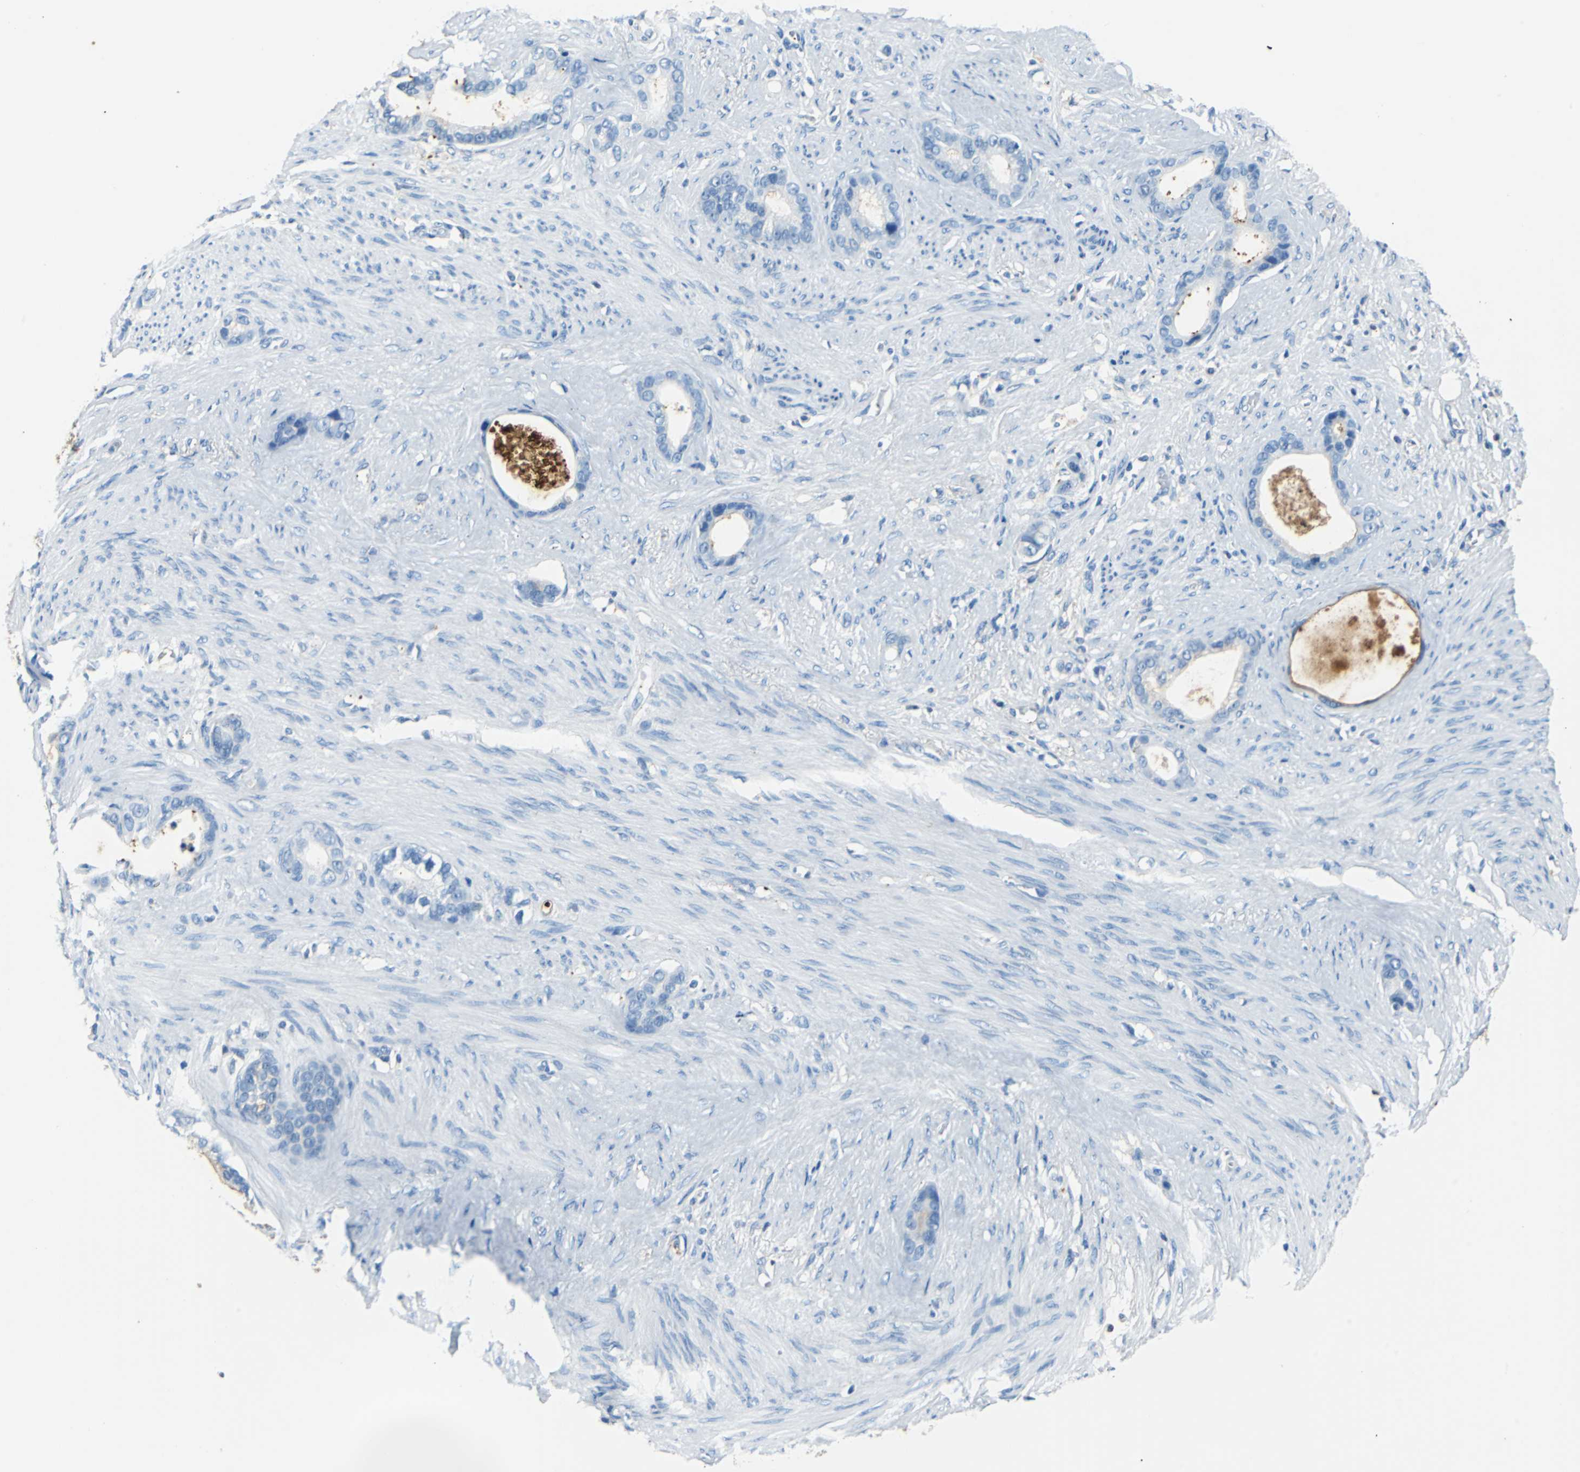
{"staining": {"intensity": "moderate", "quantity": "<25%", "location": "cytoplasmic/membranous"}, "tissue": "stomach cancer", "cell_type": "Tumor cells", "image_type": "cancer", "snomed": [{"axis": "morphology", "description": "Adenocarcinoma, NOS"}, {"axis": "topography", "description": "Stomach"}], "caption": "DAB (3,3'-diaminobenzidine) immunohistochemical staining of human adenocarcinoma (stomach) demonstrates moderate cytoplasmic/membranous protein expression in about <25% of tumor cells.", "gene": "ALB", "patient": {"sex": "female", "age": 75}}